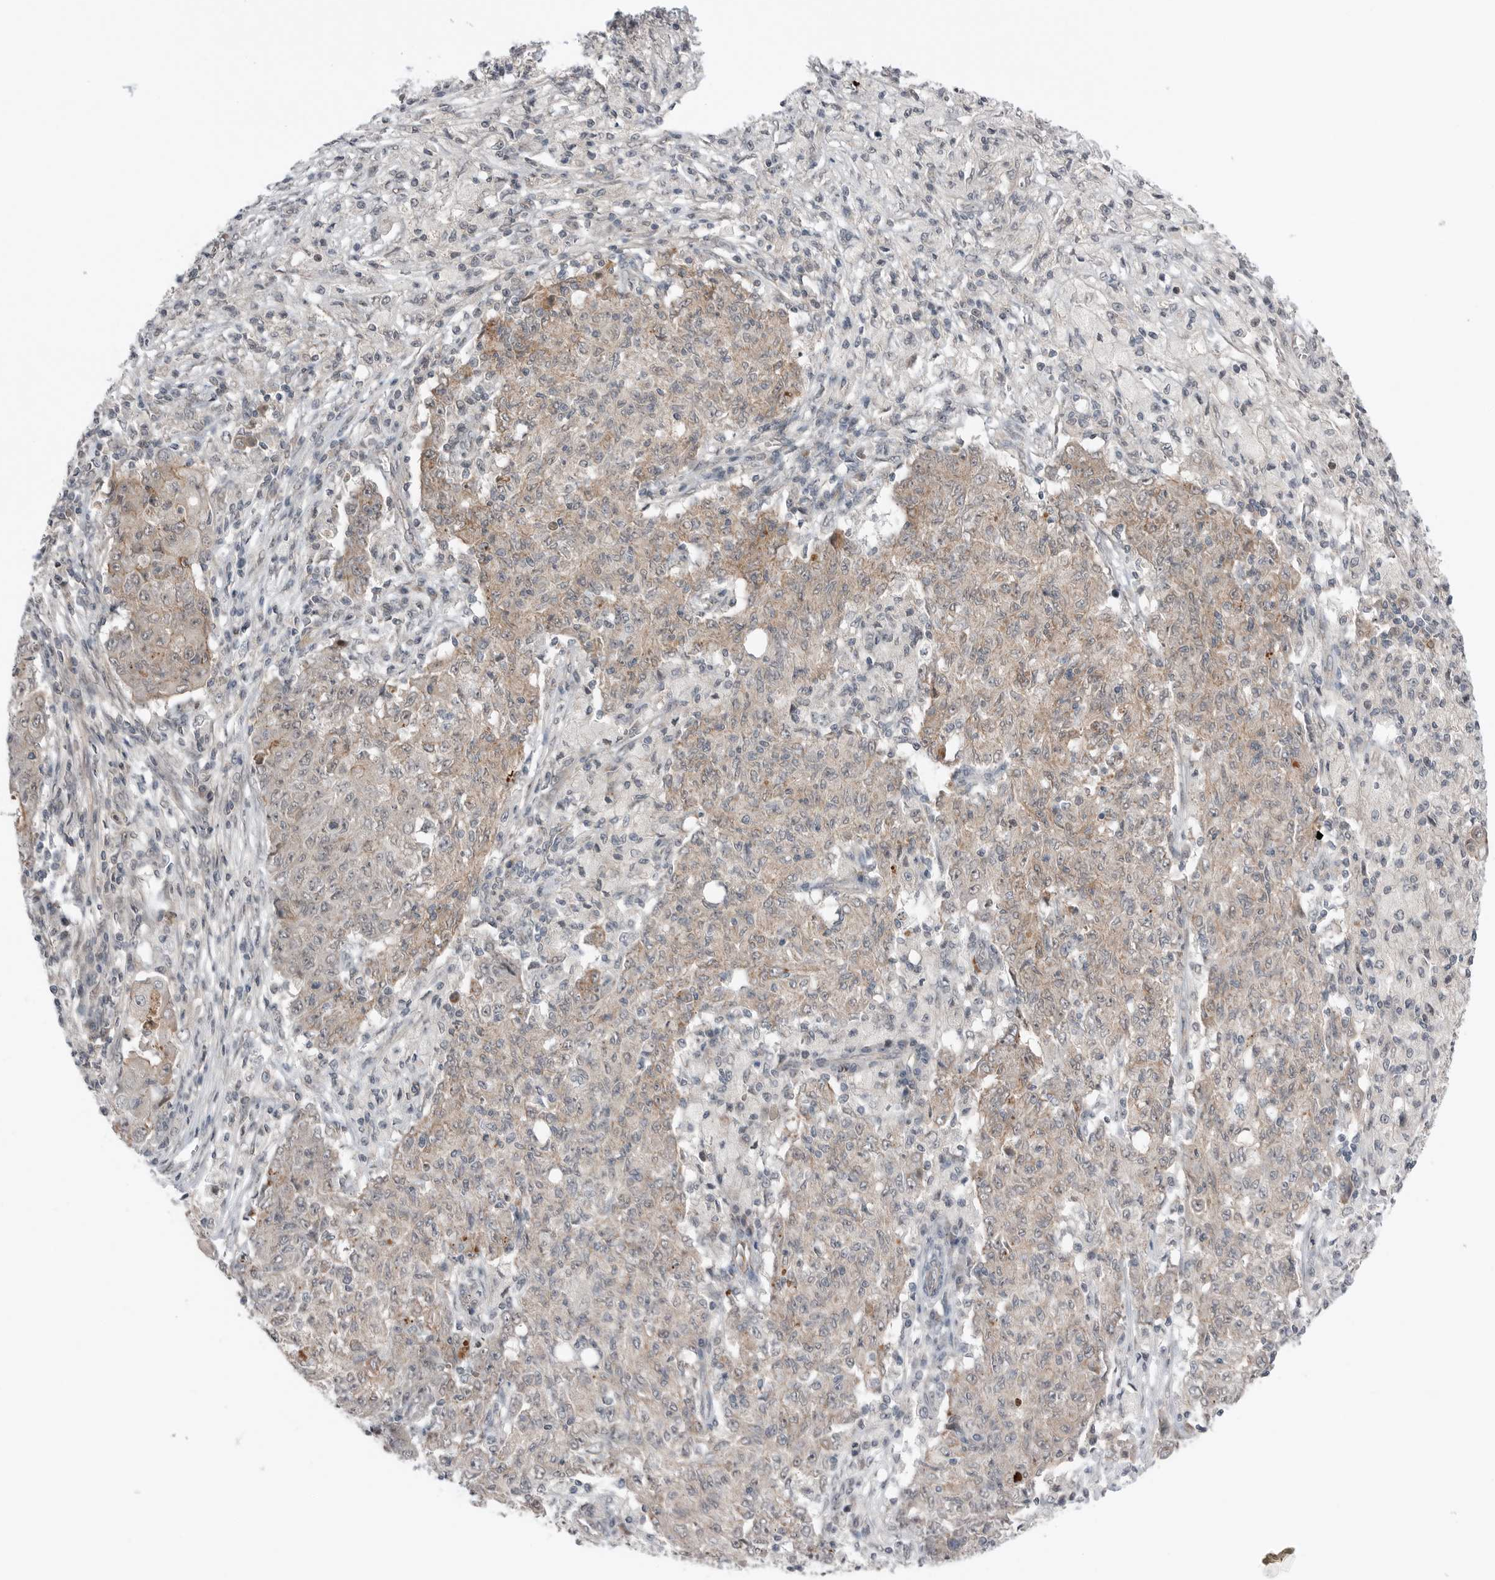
{"staining": {"intensity": "weak", "quantity": "25%-75%", "location": "cytoplasmic/membranous"}, "tissue": "ovarian cancer", "cell_type": "Tumor cells", "image_type": "cancer", "snomed": [{"axis": "morphology", "description": "Carcinoma, endometroid"}, {"axis": "topography", "description": "Ovary"}], "caption": "Weak cytoplasmic/membranous expression is appreciated in about 25%-75% of tumor cells in ovarian endometroid carcinoma. The staining was performed using DAB (3,3'-diaminobenzidine), with brown indicating positive protein expression. Nuclei are stained blue with hematoxylin.", "gene": "NTAQ1", "patient": {"sex": "female", "age": 42}}